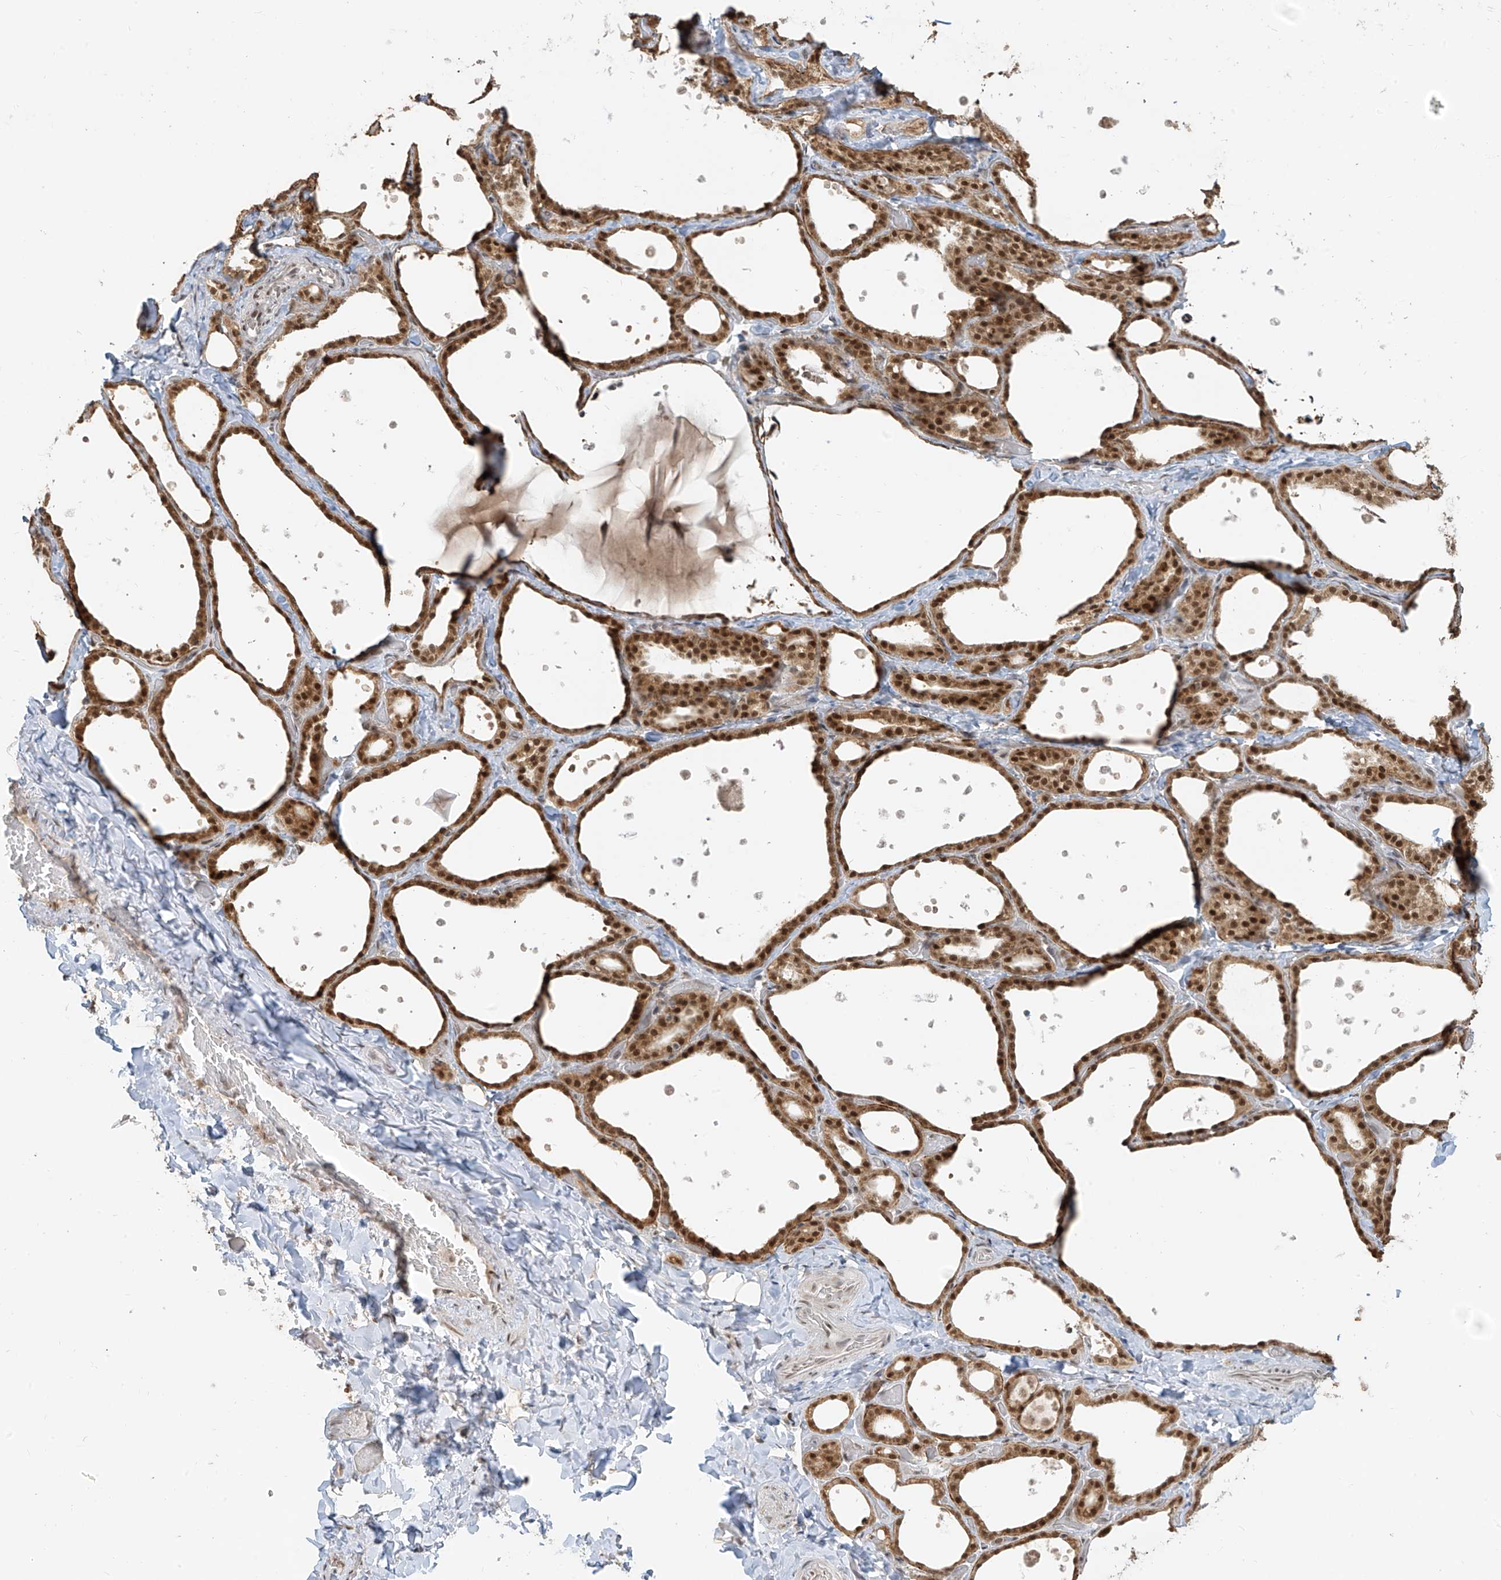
{"staining": {"intensity": "strong", "quantity": ">75%", "location": "cytoplasmic/membranous,nuclear"}, "tissue": "thyroid gland", "cell_type": "Glandular cells", "image_type": "normal", "snomed": [{"axis": "morphology", "description": "Normal tissue, NOS"}, {"axis": "topography", "description": "Thyroid gland"}], "caption": "This photomicrograph displays IHC staining of normal thyroid gland, with high strong cytoplasmic/membranous,nuclear staining in approximately >75% of glandular cells.", "gene": "ZMYM2", "patient": {"sex": "female", "age": 44}}